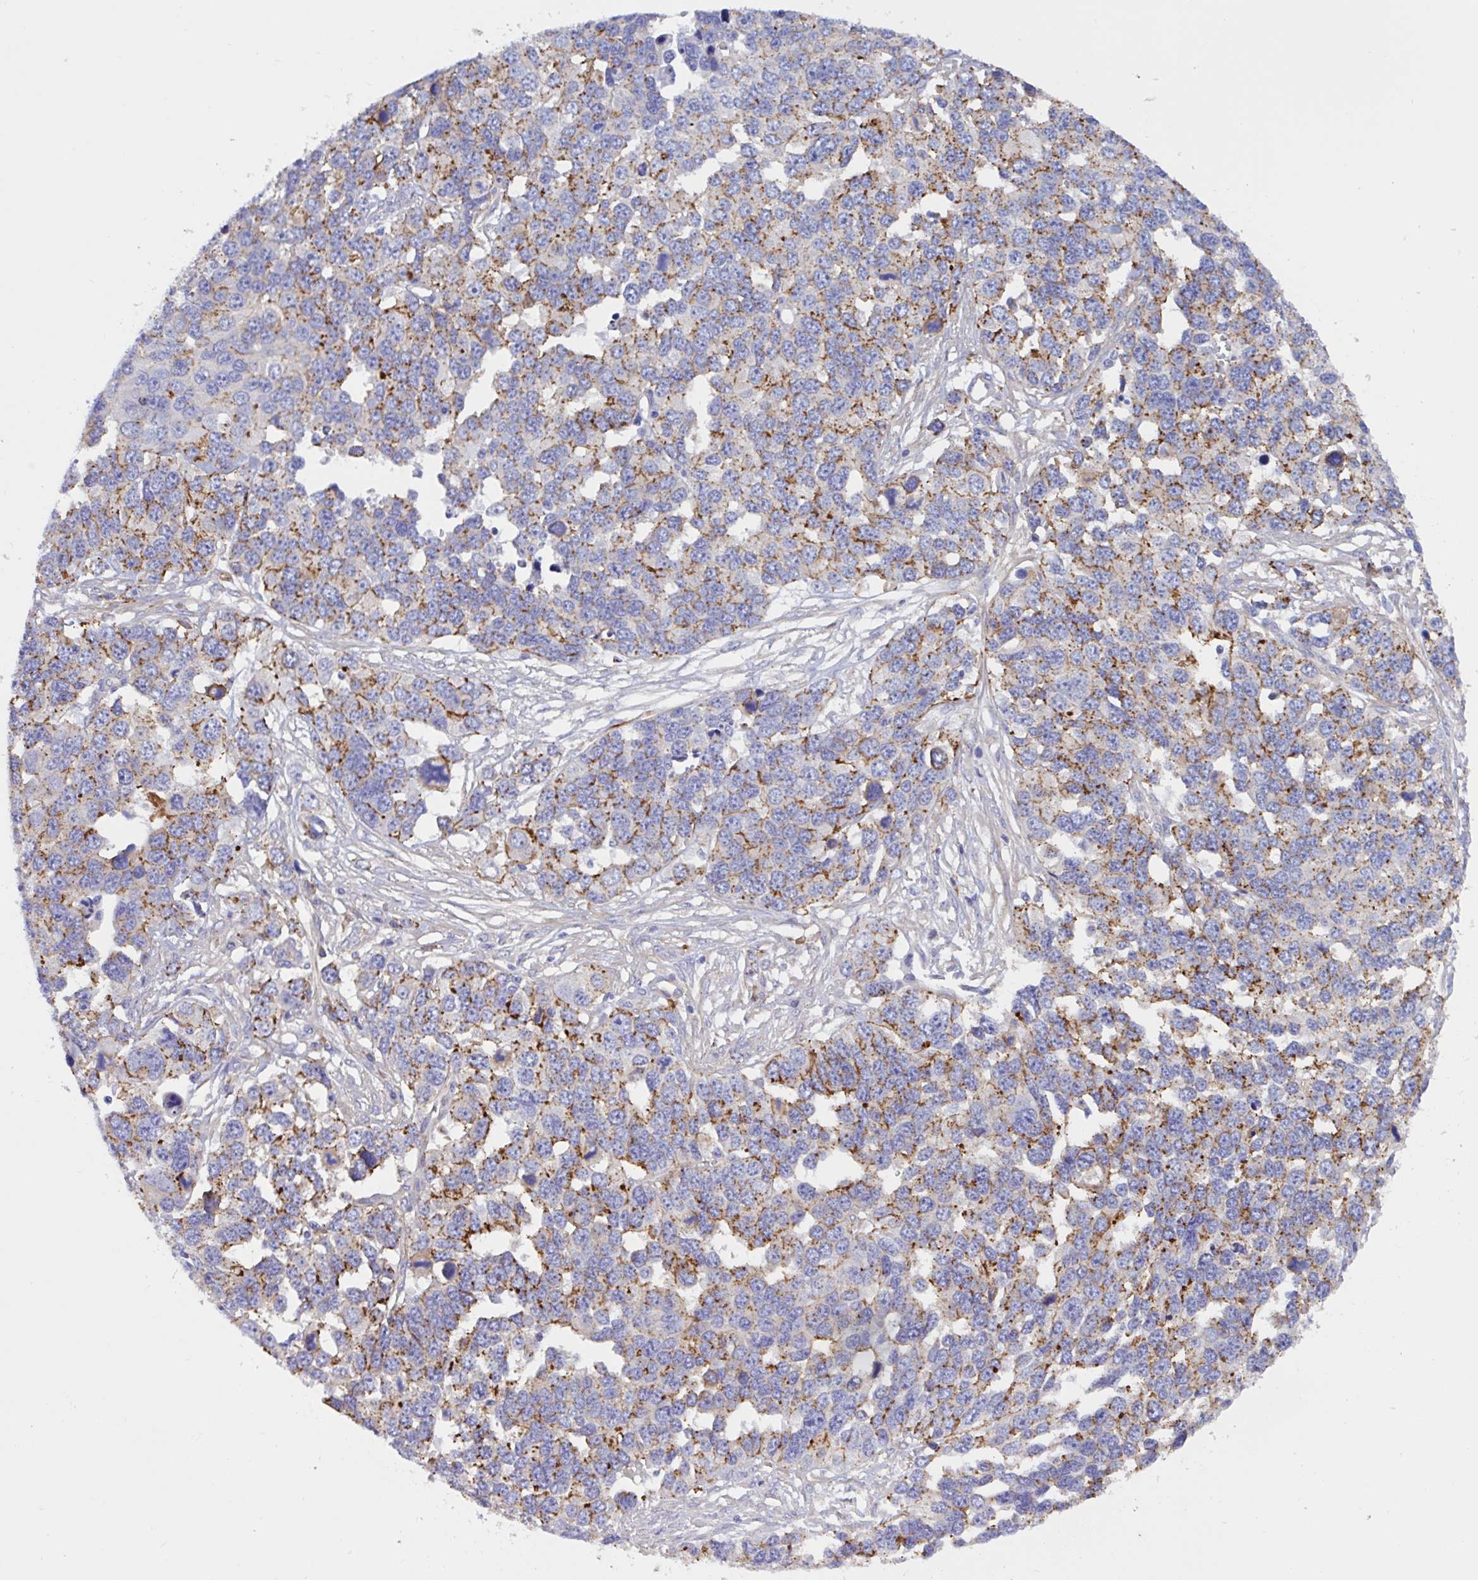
{"staining": {"intensity": "strong", "quantity": ">75%", "location": "cytoplasmic/membranous"}, "tissue": "ovarian cancer", "cell_type": "Tumor cells", "image_type": "cancer", "snomed": [{"axis": "morphology", "description": "Cystadenocarcinoma, serous, NOS"}, {"axis": "topography", "description": "Ovary"}], "caption": "There is high levels of strong cytoplasmic/membranous positivity in tumor cells of ovarian cancer (serous cystadenocarcinoma), as demonstrated by immunohistochemical staining (brown color).", "gene": "SLC66A1", "patient": {"sex": "female", "age": 76}}